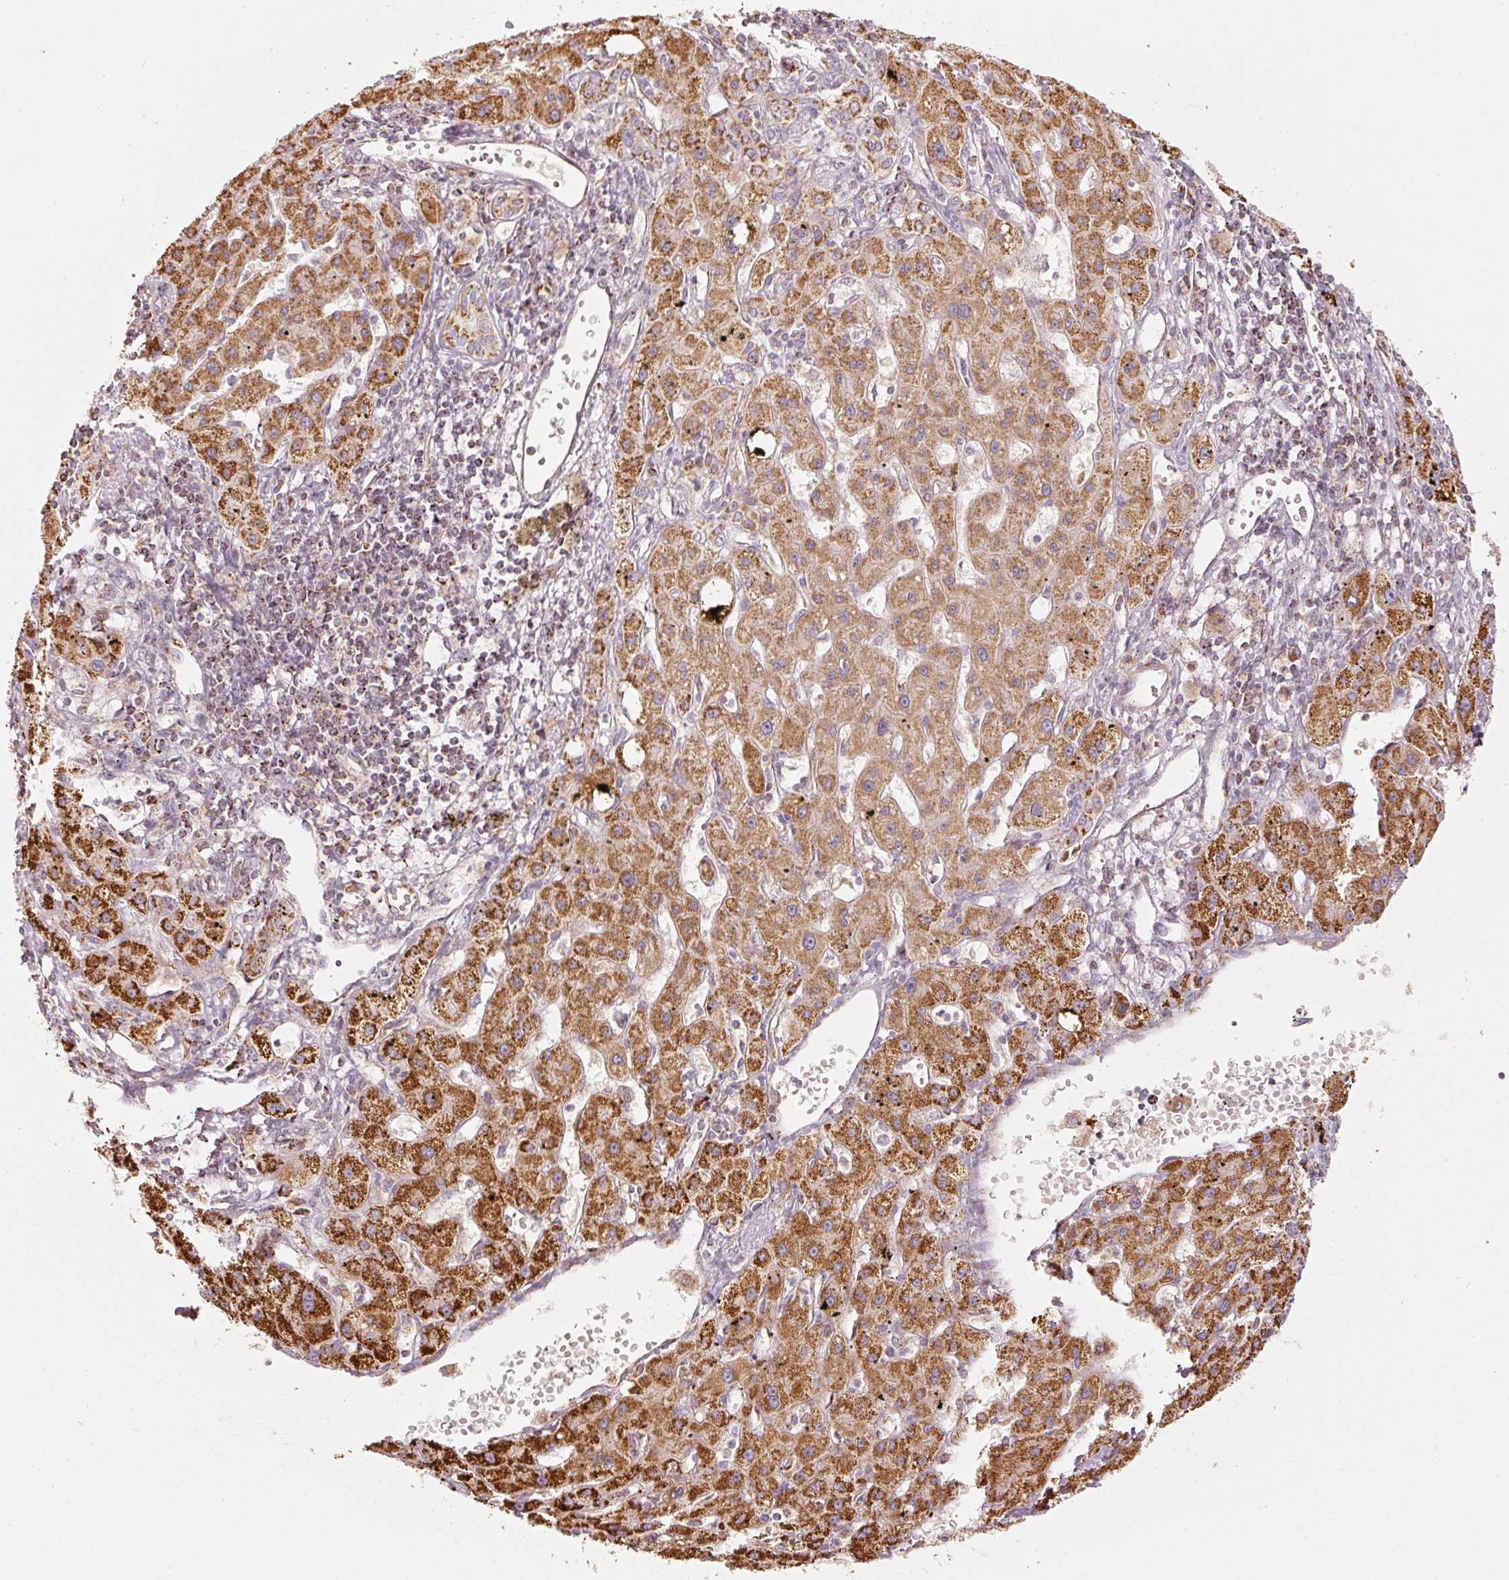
{"staining": {"intensity": "strong", "quantity": ">75%", "location": "cytoplasmic/membranous"}, "tissue": "liver cancer", "cell_type": "Tumor cells", "image_type": "cancer", "snomed": [{"axis": "morphology", "description": "Carcinoma, Hepatocellular, NOS"}, {"axis": "topography", "description": "Liver"}], "caption": "Strong cytoplasmic/membranous positivity is seen in approximately >75% of tumor cells in hepatocellular carcinoma (liver).", "gene": "C17orf98", "patient": {"sex": "male", "age": 72}}